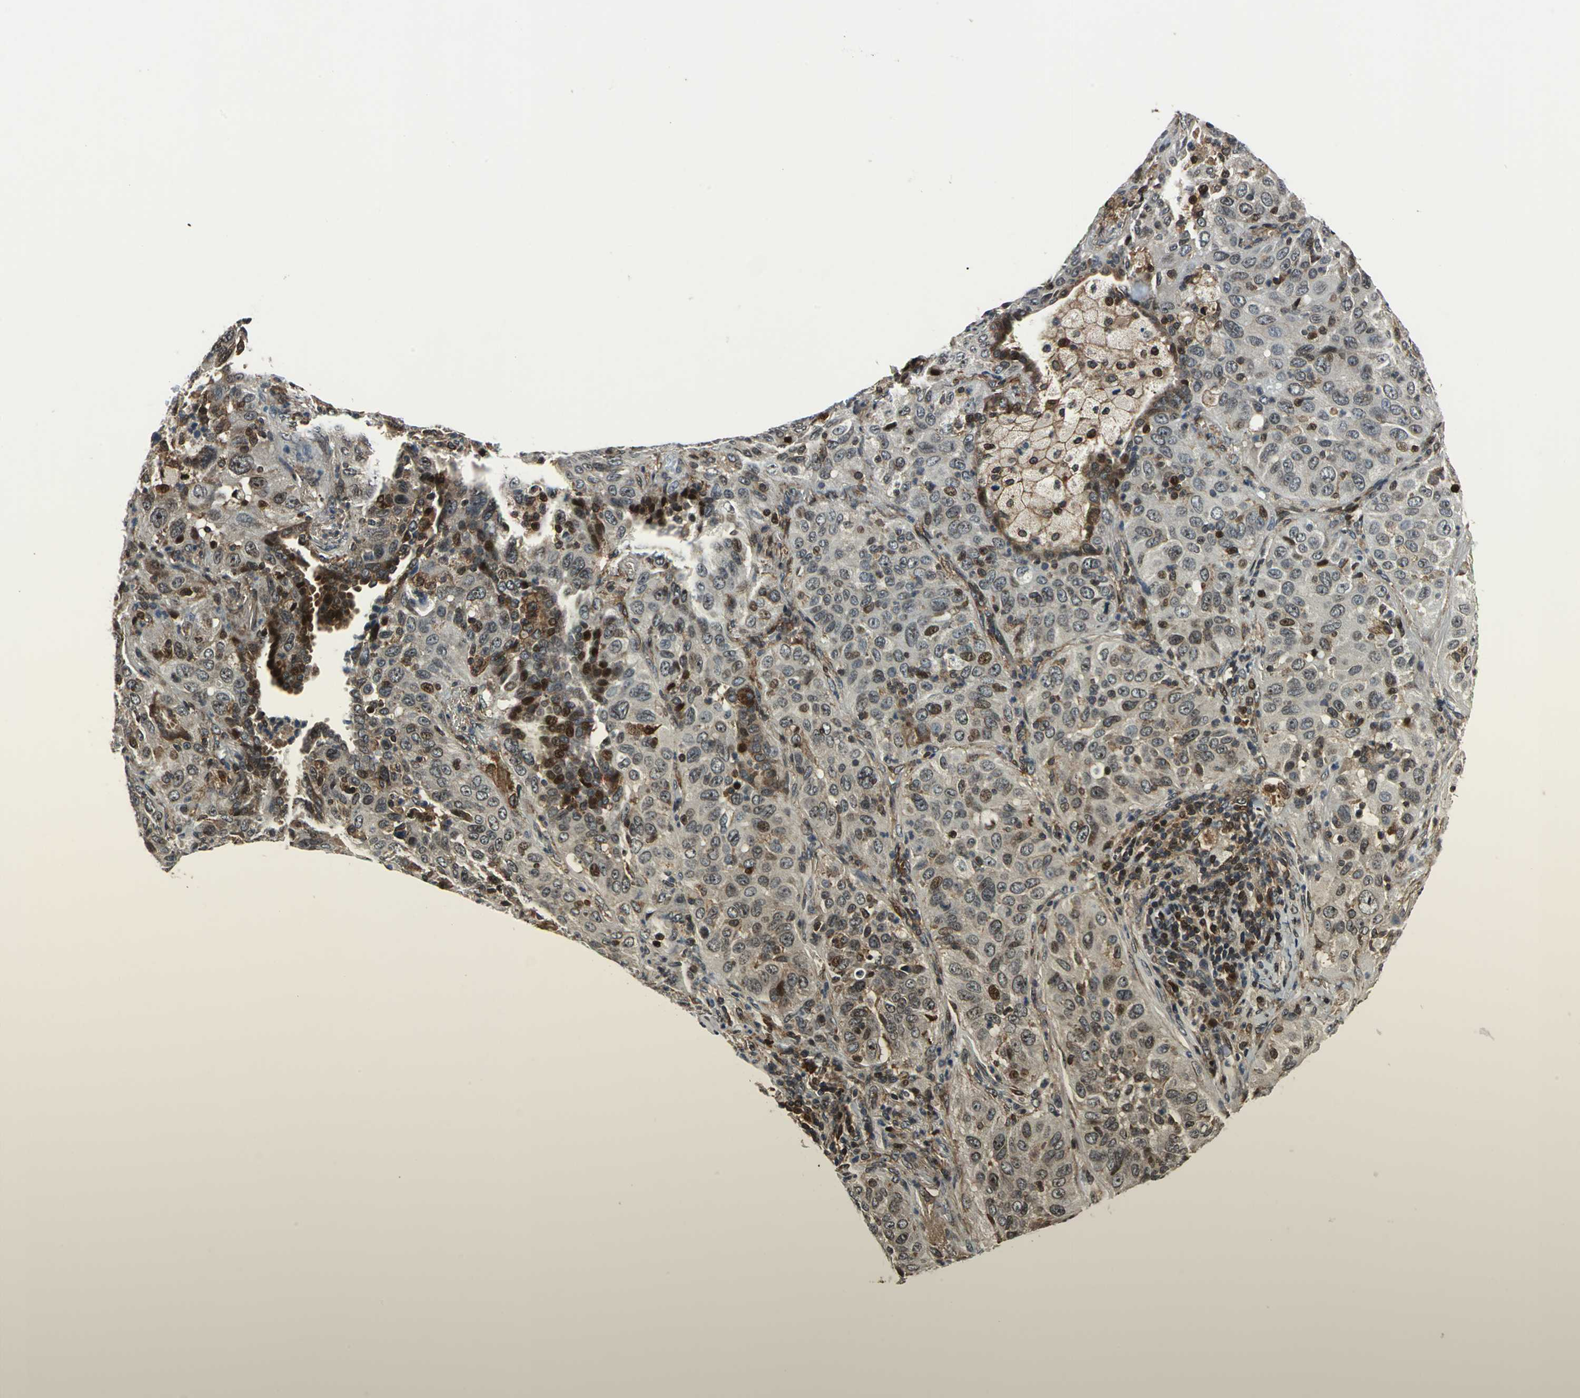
{"staining": {"intensity": "moderate", "quantity": "25%-75%", "location": "cytoplasmic/membranous,nuclear"}, "tissue": "lung cancer", "cell_type": "Tumor cells", "image_type": "cancer", "snomed": [{"axis": "morphology", "description": "Squamous cell carcinoma, NOS"}, {"axis": "topography", "description": "Lung"}], "caption": "A micrograph of human squamous cell carcinoma (lung) stained for a protein displays moderate cytoplasmic/membranous and nuclear brown staining in tumor cells.", "gene": "AATF", "patient": {"sex": "female", "age": 67}}